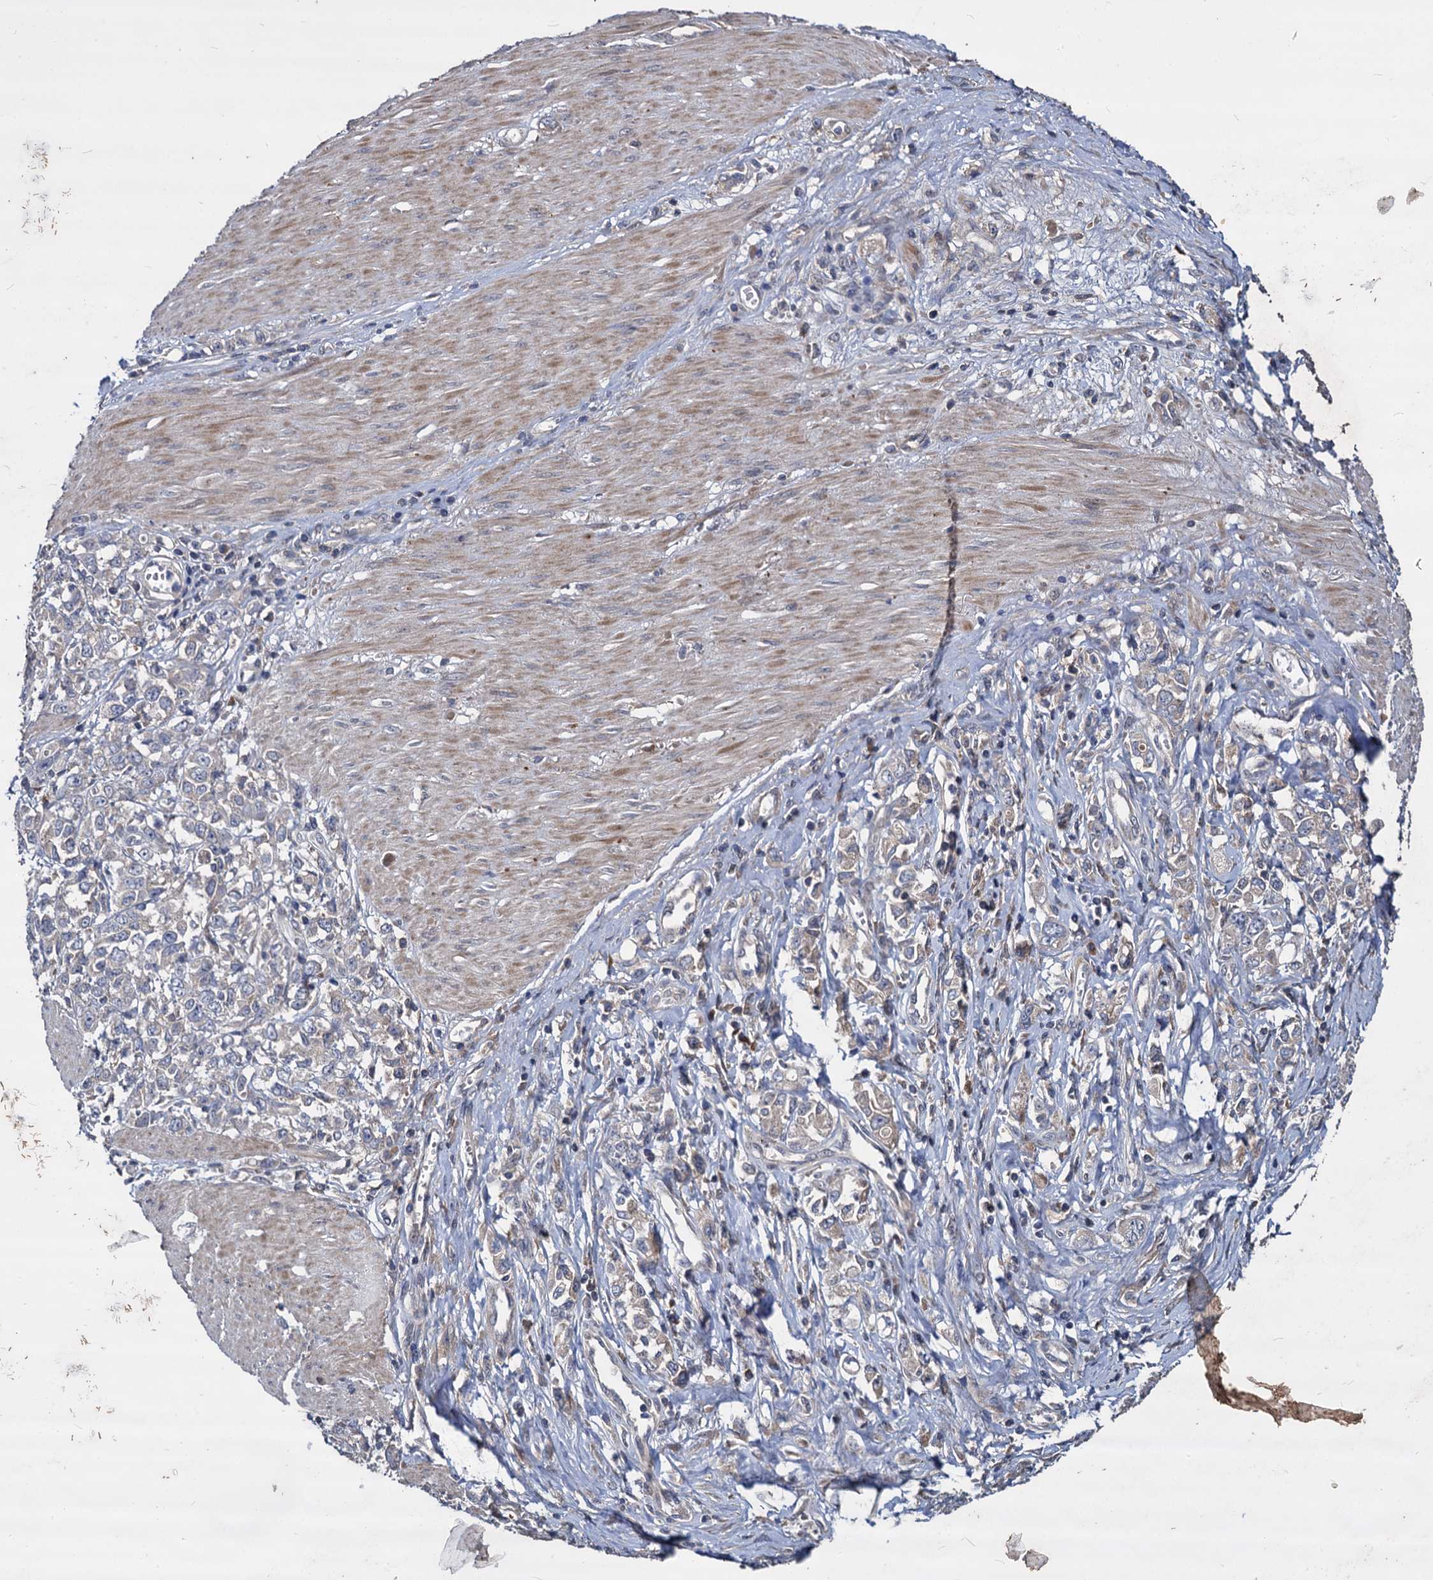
{"staining": {"intensity": "weak", "quantity": "<25%", "location": "cytoplasmic/membranous"}, "tissue": "stomach cancer", "cell_type": "Tumor cells", "image_type": "cancer", "snomed": [{"axis": "morphology", "description": "Adenocarcinoma, NOS"}, {"axis": "topography", "description": "Stomach"}], "caption": "Micrograph shows no significant protein staining in tumor cells of adenocarcinoma (stomach).", "gene": "CCDC184", "patient": {"sex": "female", "age": 76}}